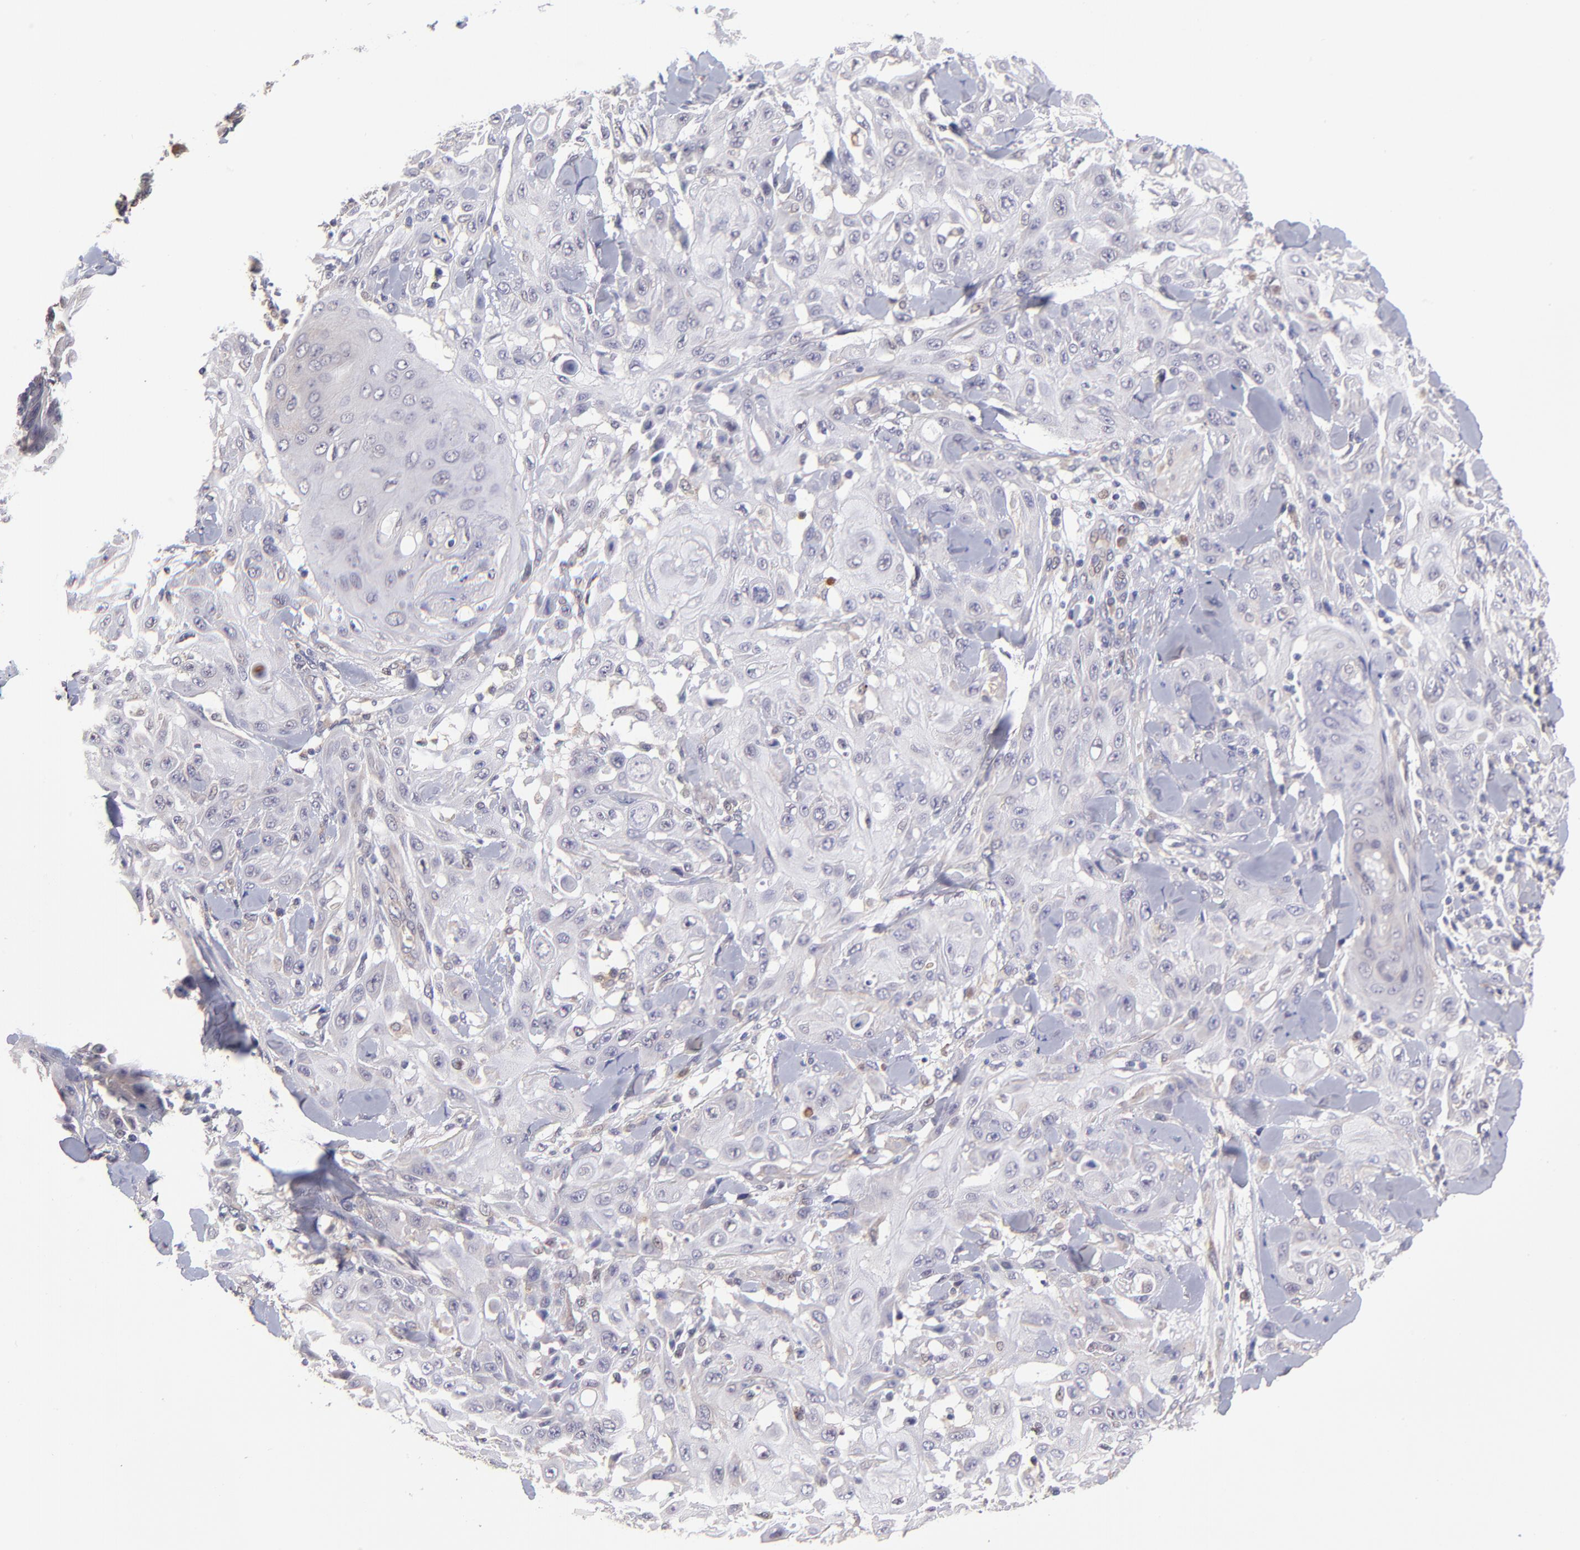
{"staining": {"intensity": "negative", "quantity": "none", "location": "none"}, "tissue": "skin cancer", "cell_type": "Tumor cells", "image_type": "cancer", "snomed": [{"axis": "morphology", "description": "Squamous cell carcinoma, NOS"}, {"axis": "topography", "description": "Skin"}], "caption": "An image of human squamous cell carcinoma (skin) is negative for staining in tumor cells.", "gene": "NSF", "patient": {"sex": "male", "age": 24}}